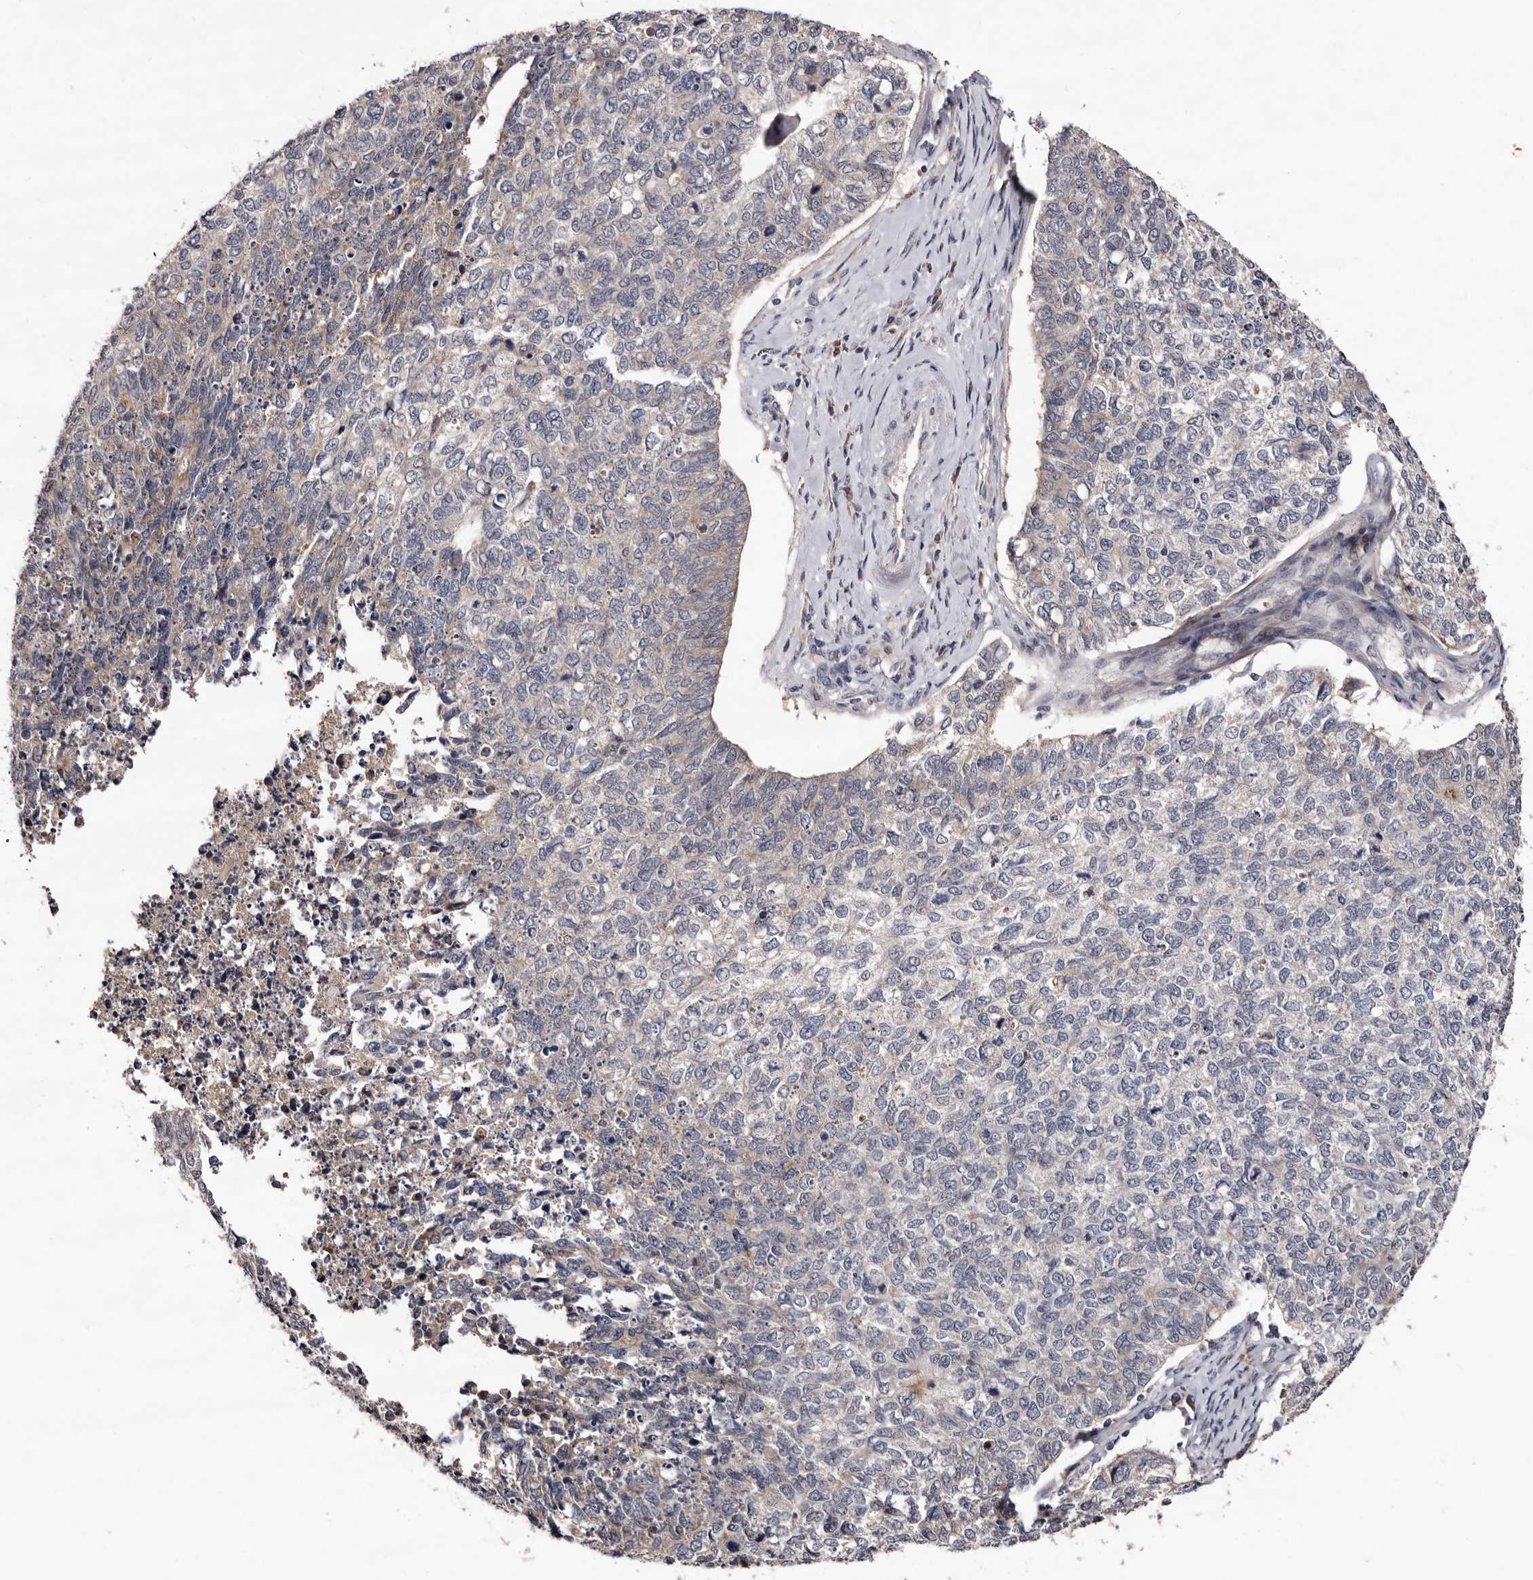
{"staining": {"intensity": "negative", "quantity": "none", "location": "none"}, "tissue": "cervical cancer", "cell_type": "Tumor cells", "image_type": "cancer", "snomed": [{"axis": "morphology", "description": "Squamous cell carcinoma, NOS"}, {"axis": "topography", "description": "Cervix"}], "caption": "The immunohistochemistry (IHC) photomicrograph has no significant staining in tumor cells of cervical cancer tissue.", "gene": "LANCL2", "patient": {"sex": "female", "age": 63}}